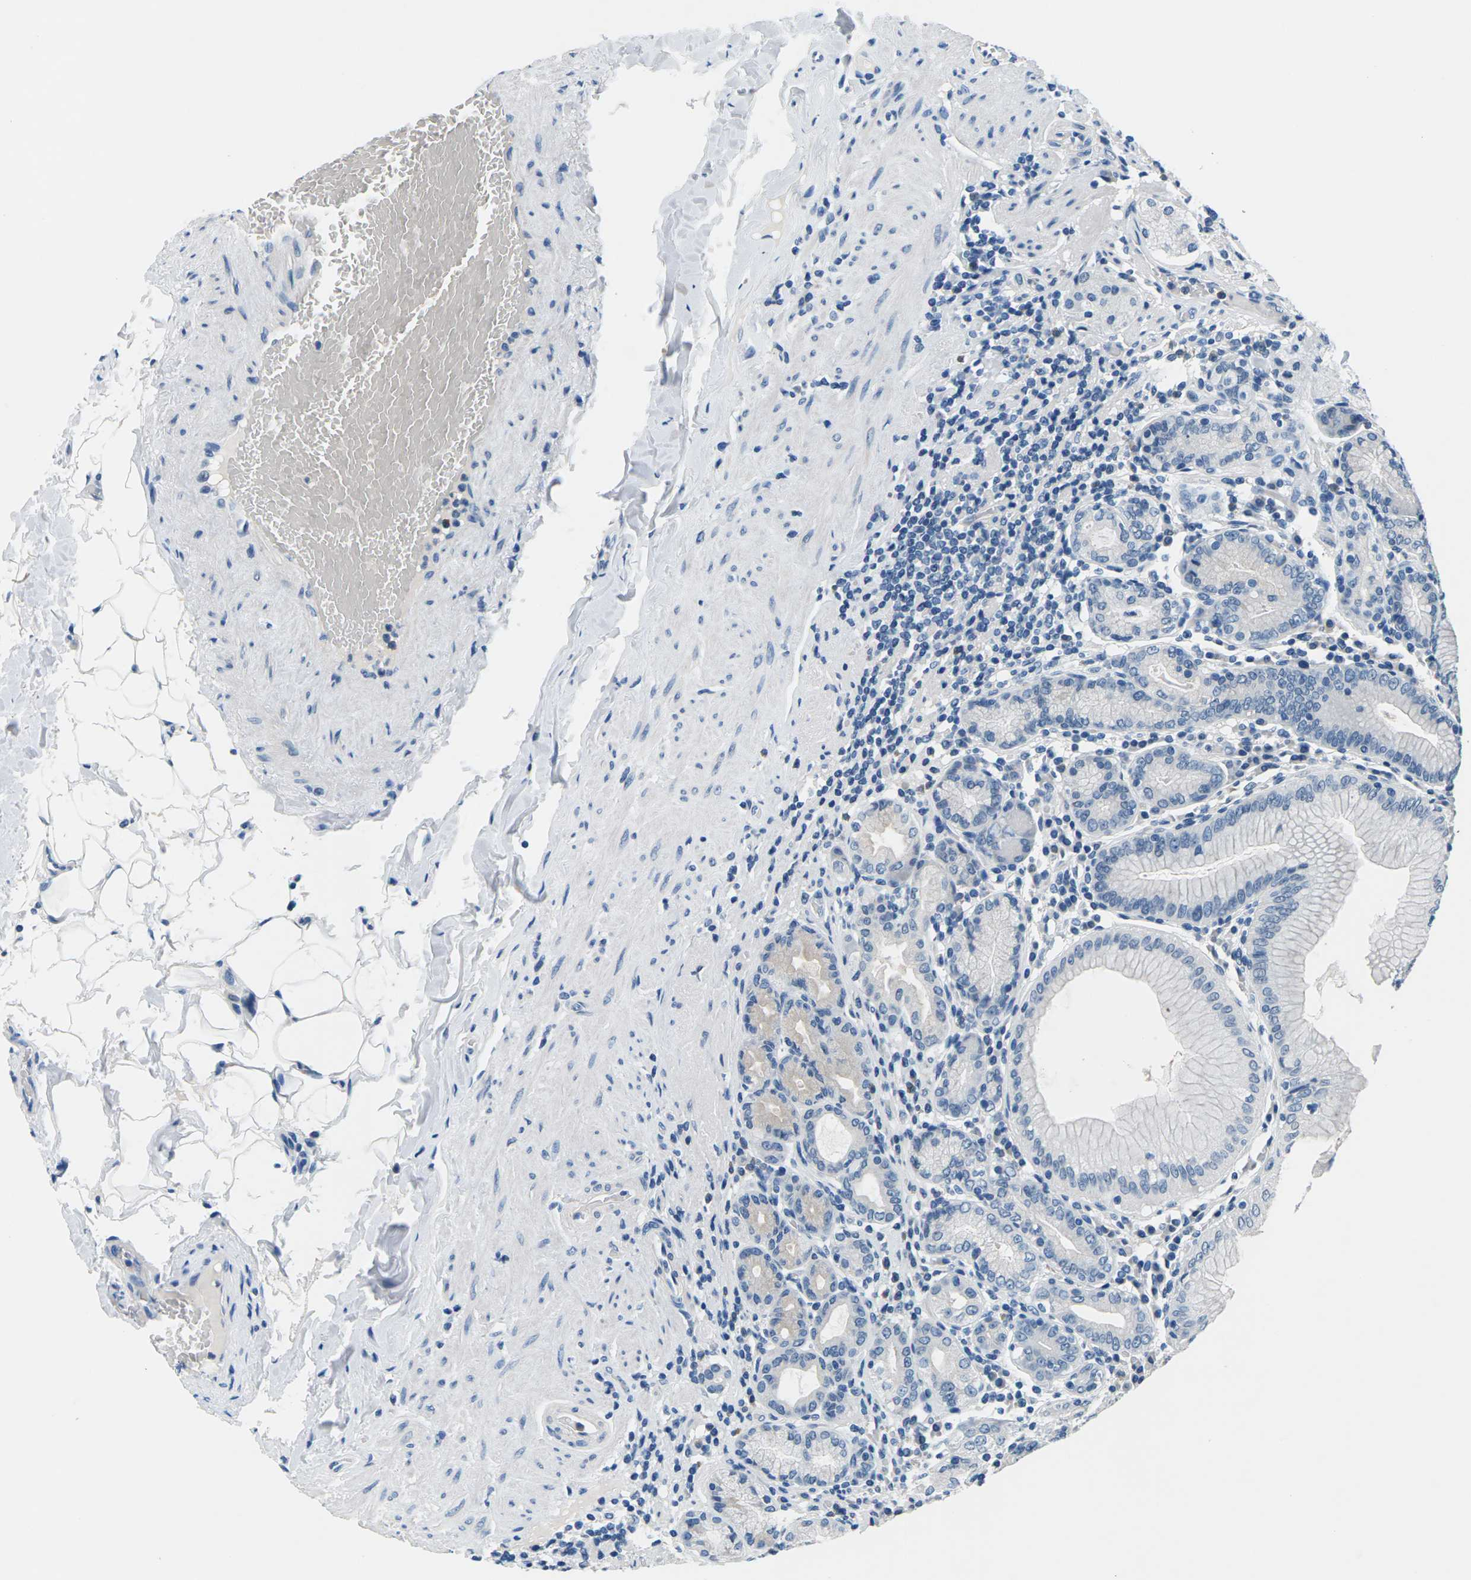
{"staining": {"intensity": "negative", "quantity": "none", "location": "none"}, "tissue": "stomach", "cell_type": "Glandular cells", "image_type": "normal", "snomed": [{"axis": "morphology", "description": "Normal tissue, NOS"}, {"axis": "topography", "description": "Stomach, lower"}], "caption": "DAB immunohistochemical staining of benign stomach demonstrates no significant staining in glandular cells.", "gene": "UMOD", "patient": {"sex": "female", "age": 76}}